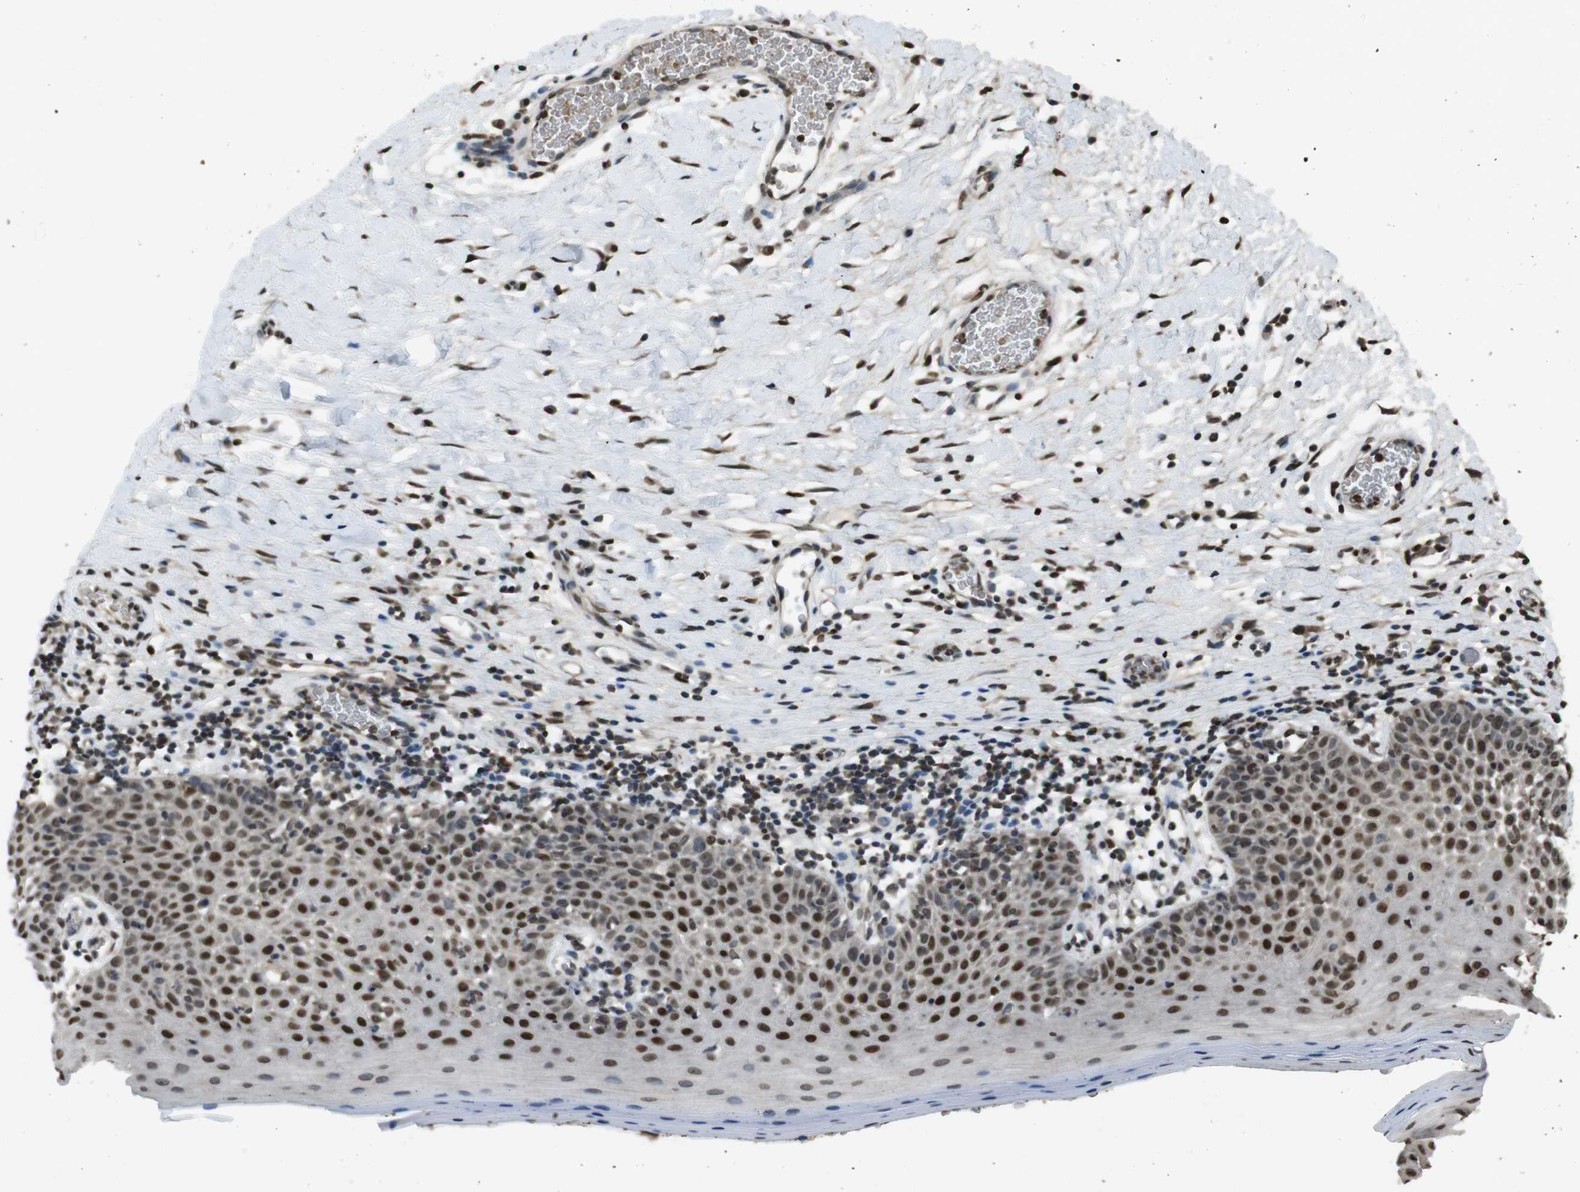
{"staining": {"intensity": "strong", "quantity": ">75%", "location": "nuclear"}, "tissue": "oral mucosa", "cell_type": "Squamous epithelial cells", "image_type": "normal", "snomed": [{"axis": "morphology", "description": "Normal tissue, NOS"}, {"axis": "topography", "description": "Skeletal muscle"}, {"axis": "topography", "description": "Oral tissue"}], "caption": "Squamous epithelial cells exhibit high levels of strong nuclear positivity in about >75% of cells in benign human oral mucosa.", "gene": "MAF", "patient": {"sex": "male", "age": 58}}